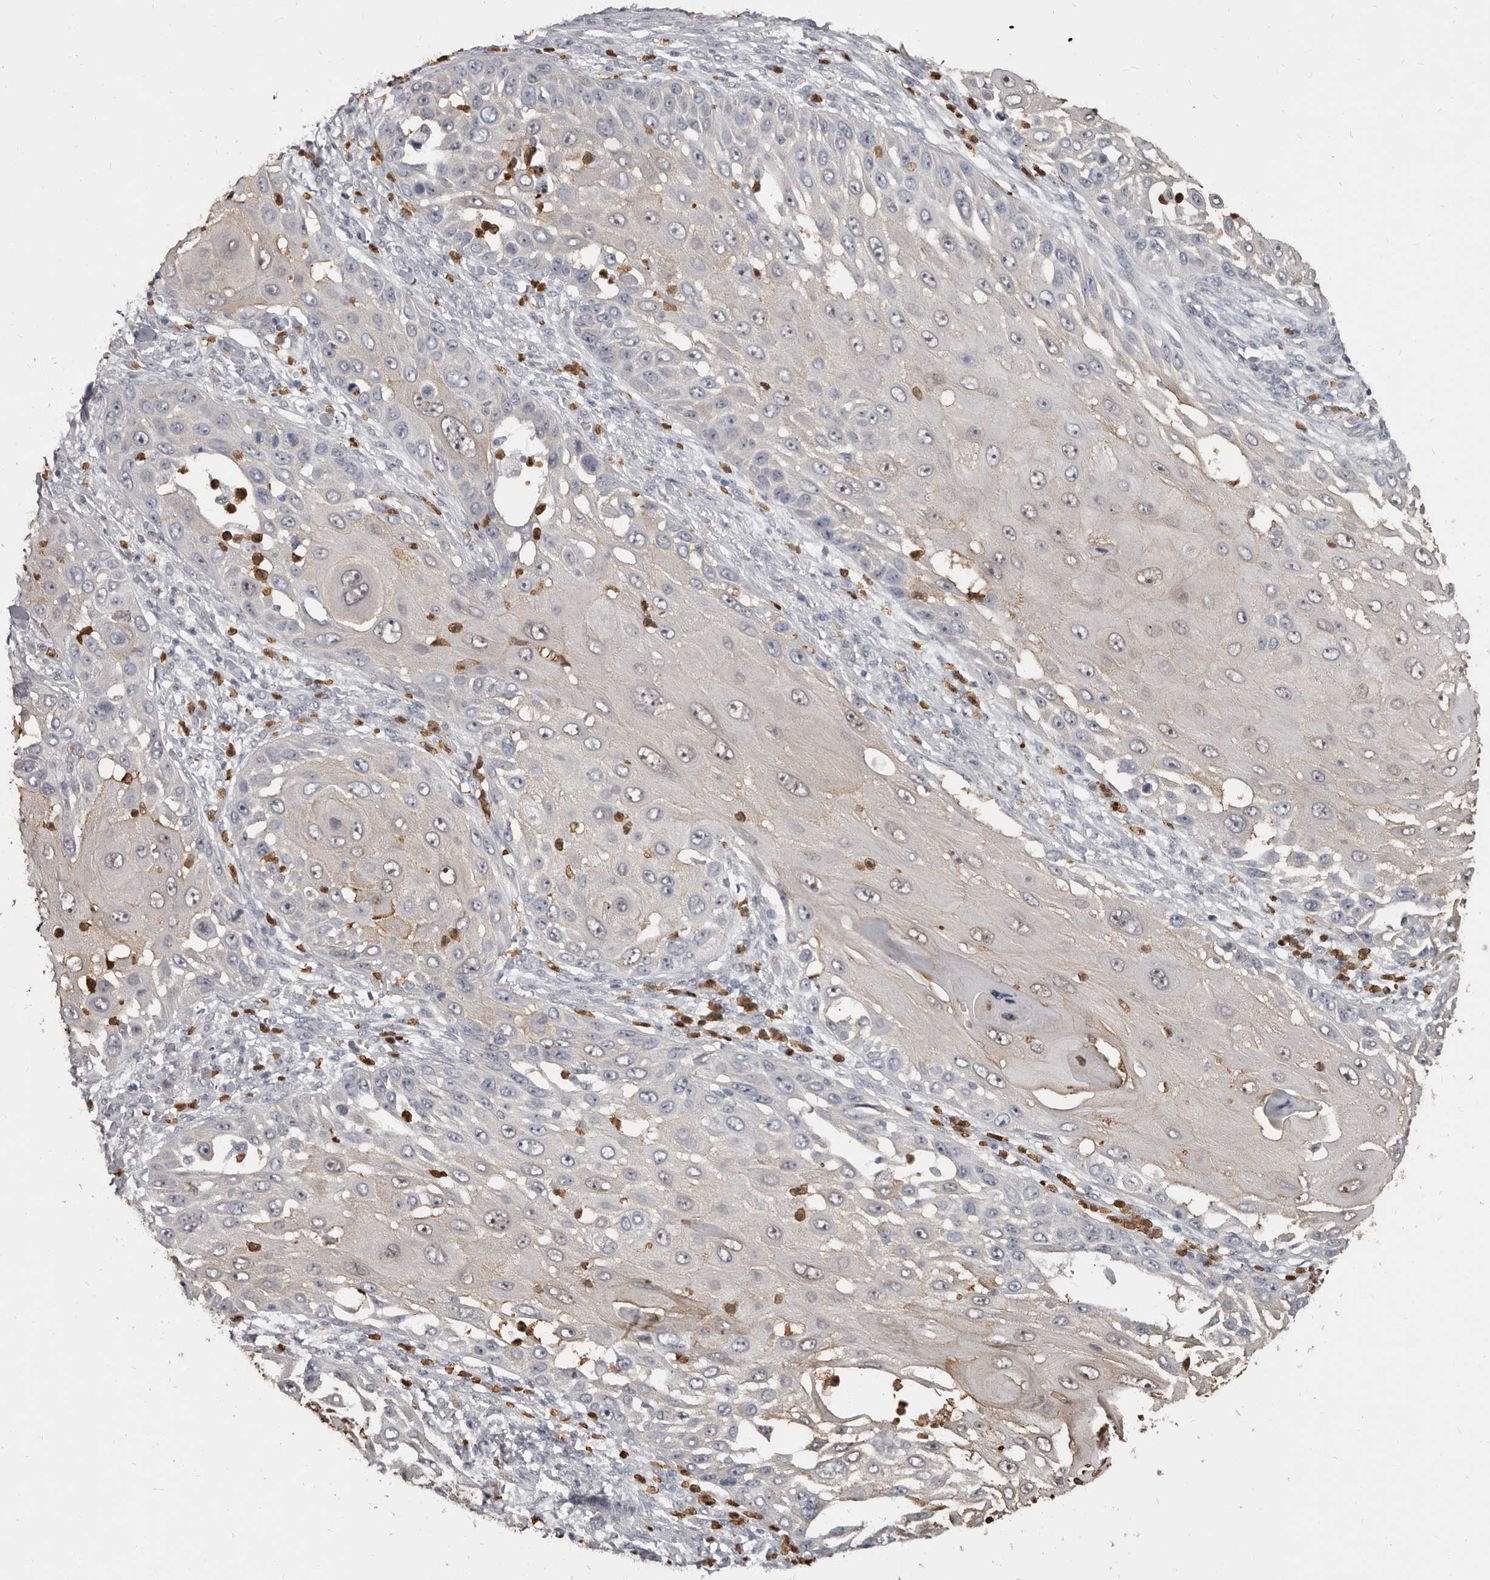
{"staining": {"intensity": "weak", "quantity": "<25%", "location": "cytoplasmic/membranous"}, "tissue": "skin cancer", "cell_type": "Tumor cells", "image_type": "cancer", "snomed": [{"axis": "morphology", "description": "Squamous cell carcinoma, NOS"}, {"axis": "topography", "description": "Skin"}], "caption": "DAB immunohistochemical staining of human skin squamous cell carcinoma displays no significant staining in tumor cells.", "gene": "GPR157", "patient": {"sex": "female", "age": 44}}